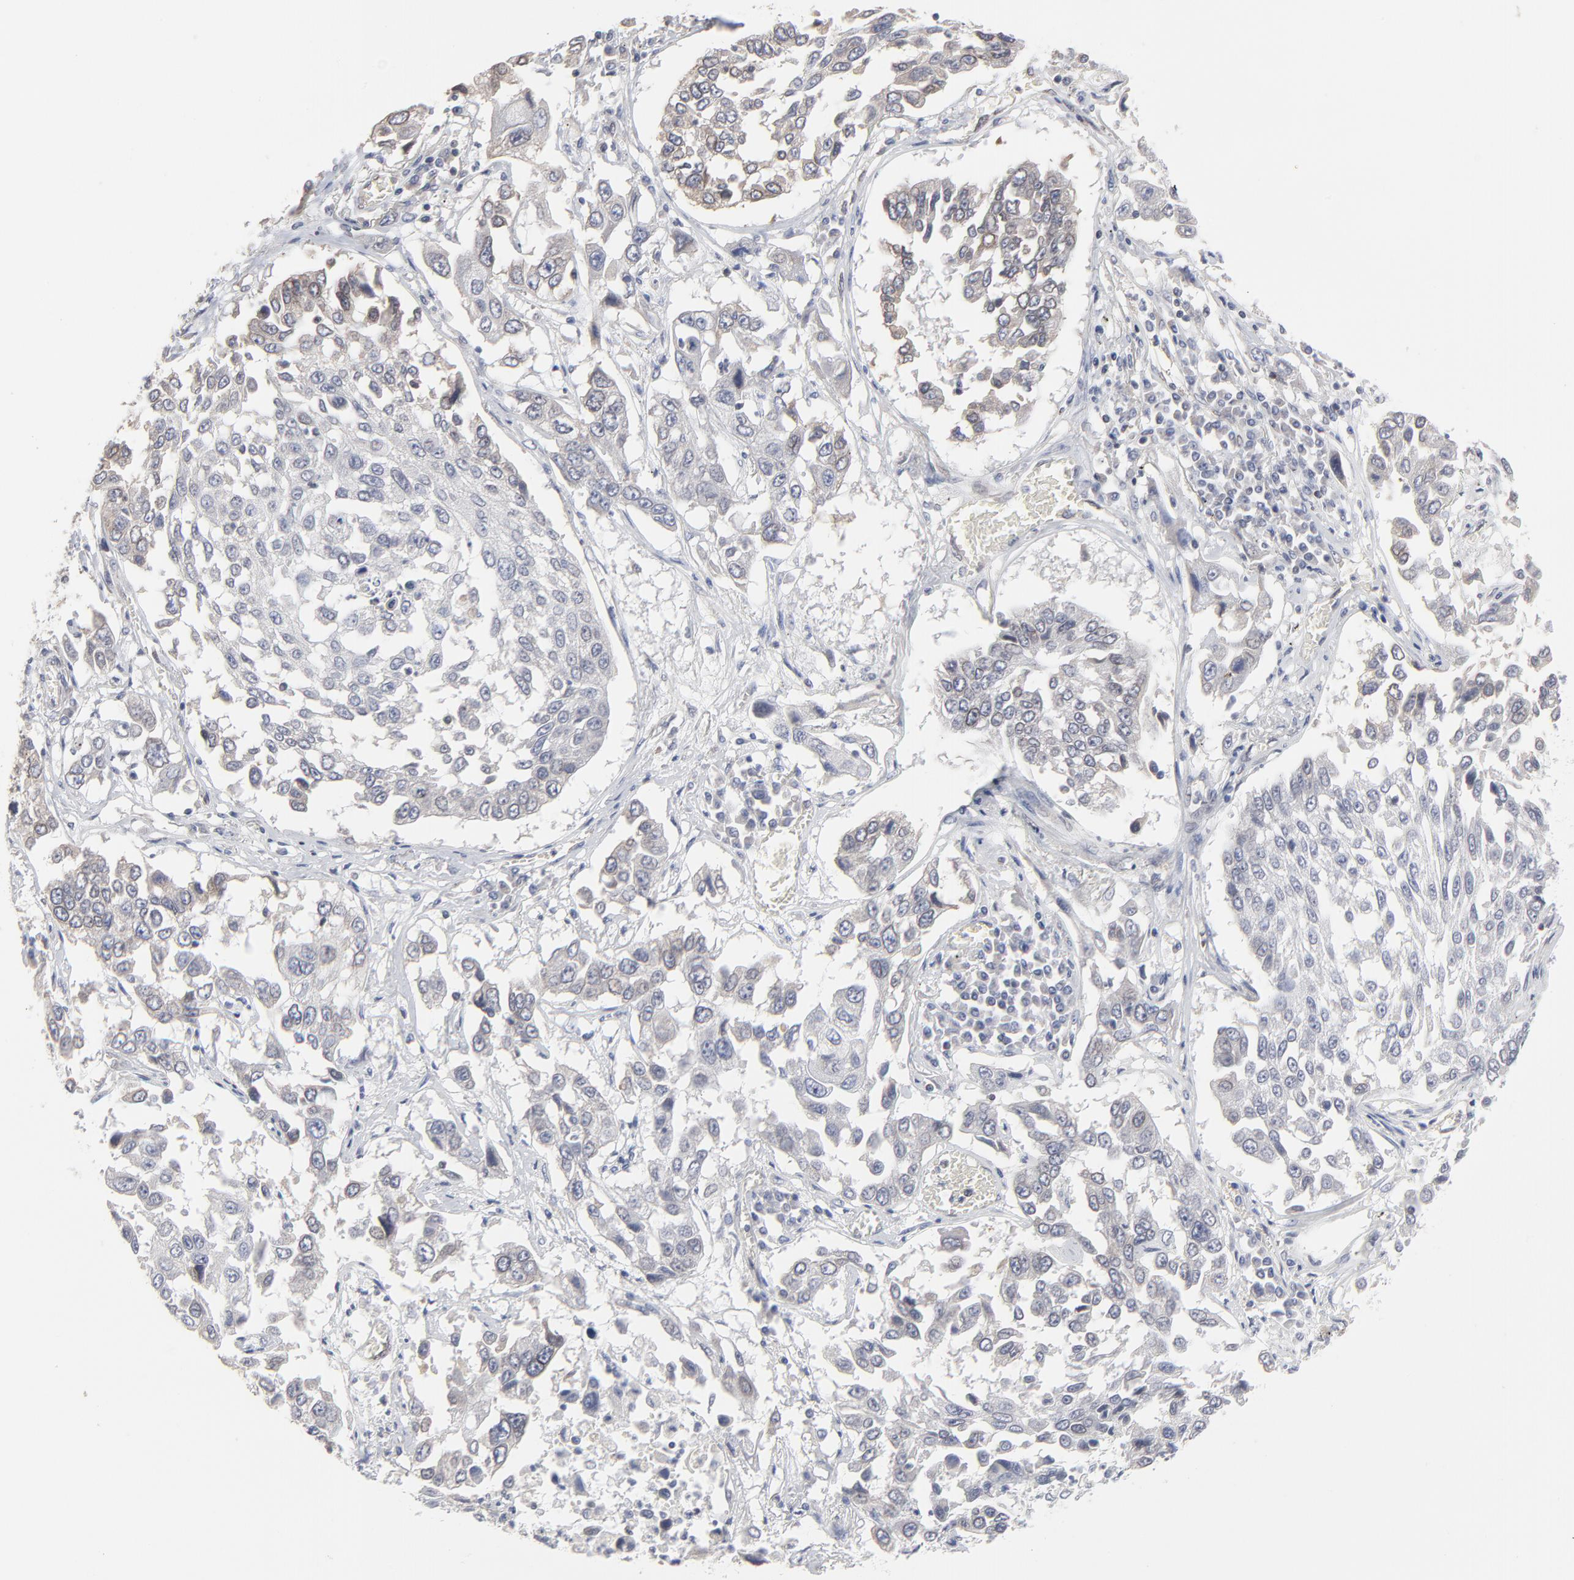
{"staining": {"intensity": "weak", "quantity": "<25%", "location": "cytoplasmic/membranous,nuclear"}, "tissue": "lung cancer", "cell_type": "Tumor cells", "image_type": "cancer", "snomed": [{"axis": "morphology", "description": "Squamous cell carcinoma, NOS"}, {"axis": "topography", "description": "Lung"}], "caption": "Tumor cells are negative for brown protein staining in squamous cell carcinoma (lung).", "gene": "SYNE2", "patient": {"sex": "male", "age": 71}}